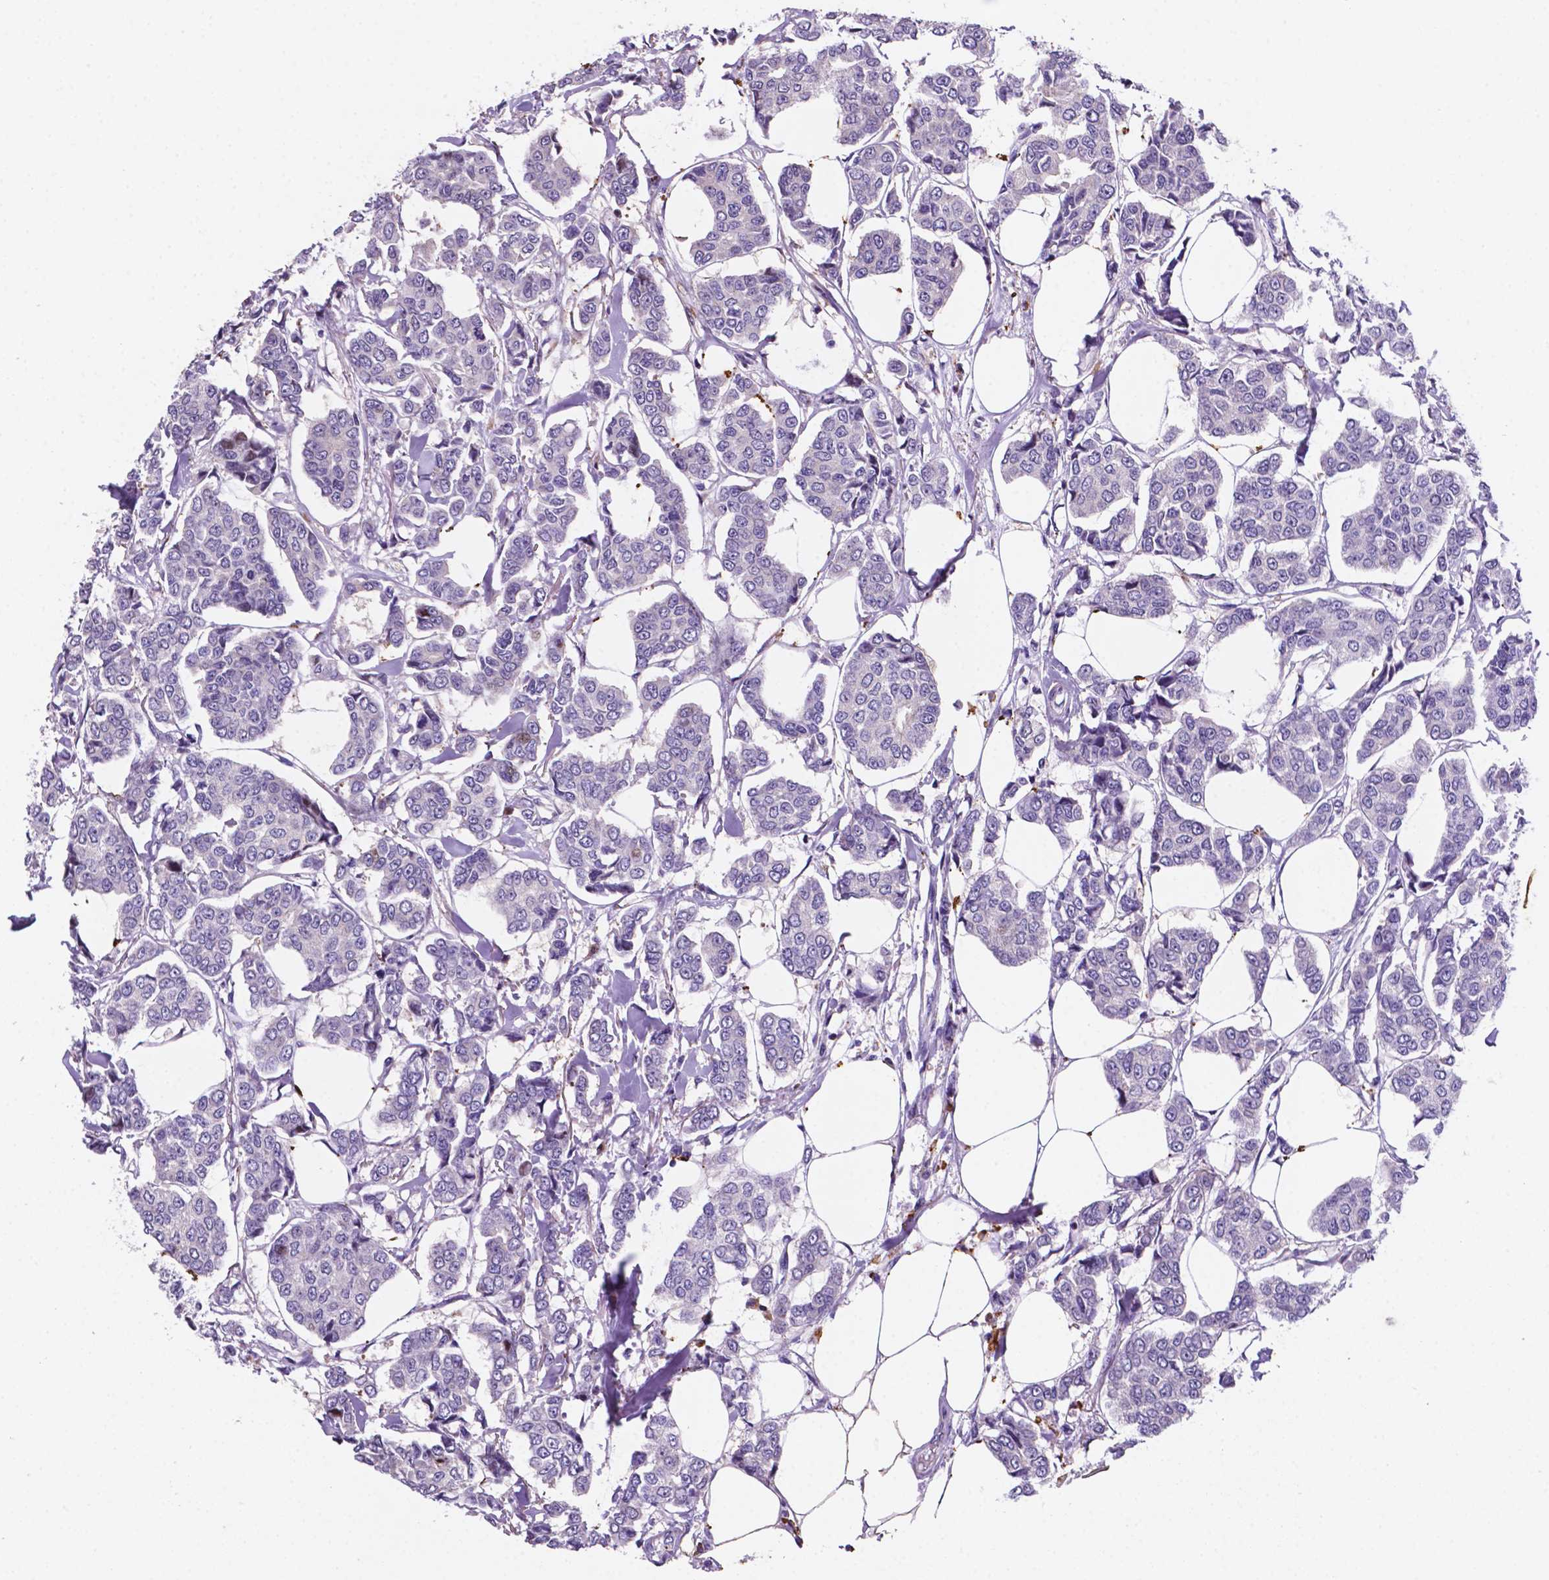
{"staining": {"intensity": "moderate", "quantity": "<25%", "location": "nuclear"}, "tissue": "breast cancer", "cell_type": "Tumor cells", "image_type": "cancer", "snomed": [{"axis": "morphology", "description": "Duct carcinoma"}, {"axis": "topography", "description": "Breast"}], "caption": "Brown immunohistochemical staining in human breast cancer (infiltrating ductal carcinoma) shows moderate nuclear expression in approximately <25% of tumor cells. The staining was performed using DAB to visualize the protein expression in brown, while the nuclei were stained in blue with hematoxylin (Magnification: 20x).", "gene": "TM4SF20", "patient": {"sex": "female", "age": 94}}